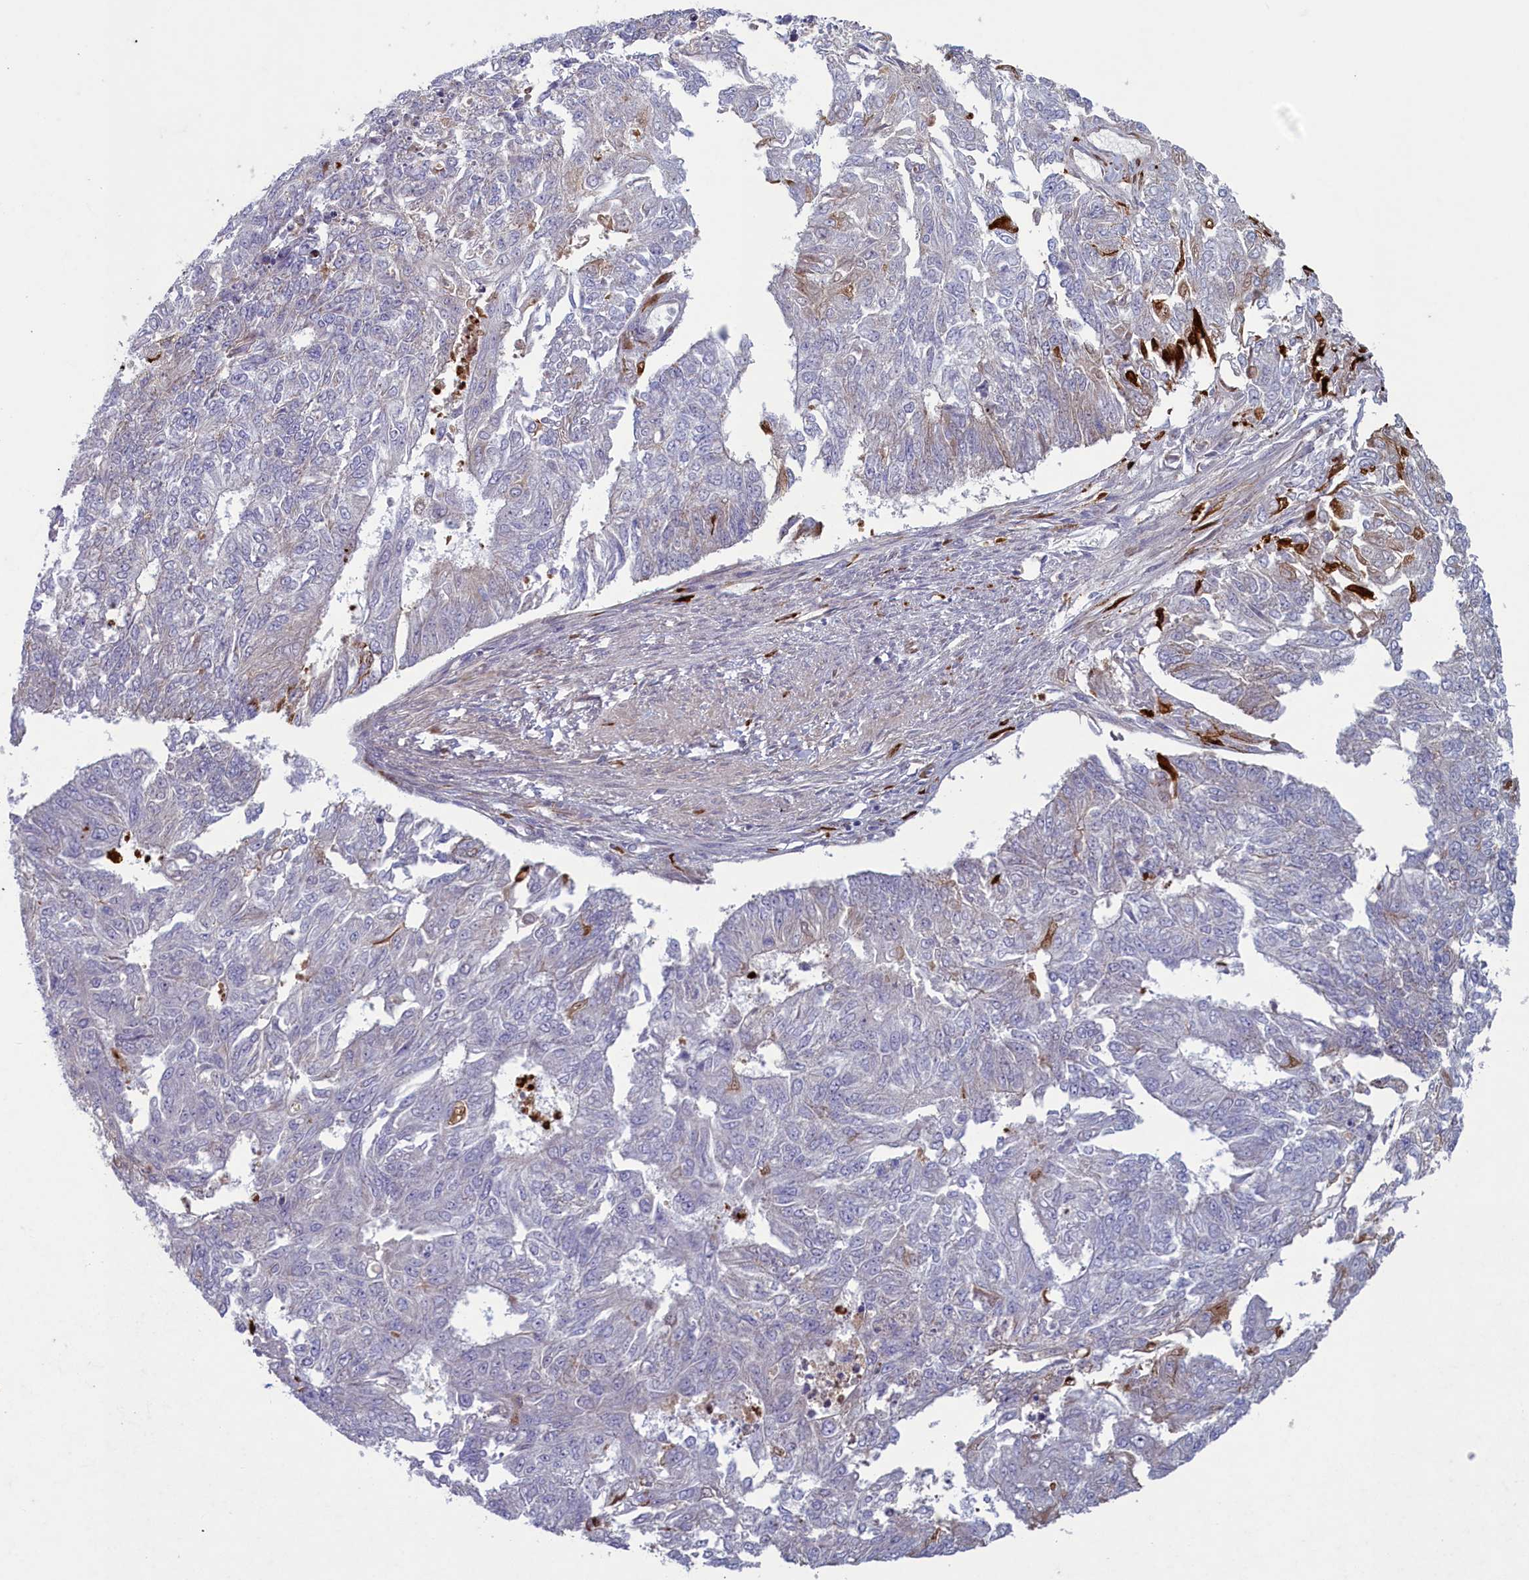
{"staining": {"intensity": "negative", "quantity": "none", "location": "none"}, "tissue": "endometrial cancer", "cell_type": "Tumor cells", "image_type": "cancer", "snomed": [{"axis": "morphology", "description": "Adenocarcinoma, NOS"}, {"axis": "topography", "description": "Endometrium"}], "caption": "Tumor cells are negative for protein expression in human adenocarcinoma (endometrial).", "gene": "PLEKHG6", "patient": {"sex": "female", "age": 32}}